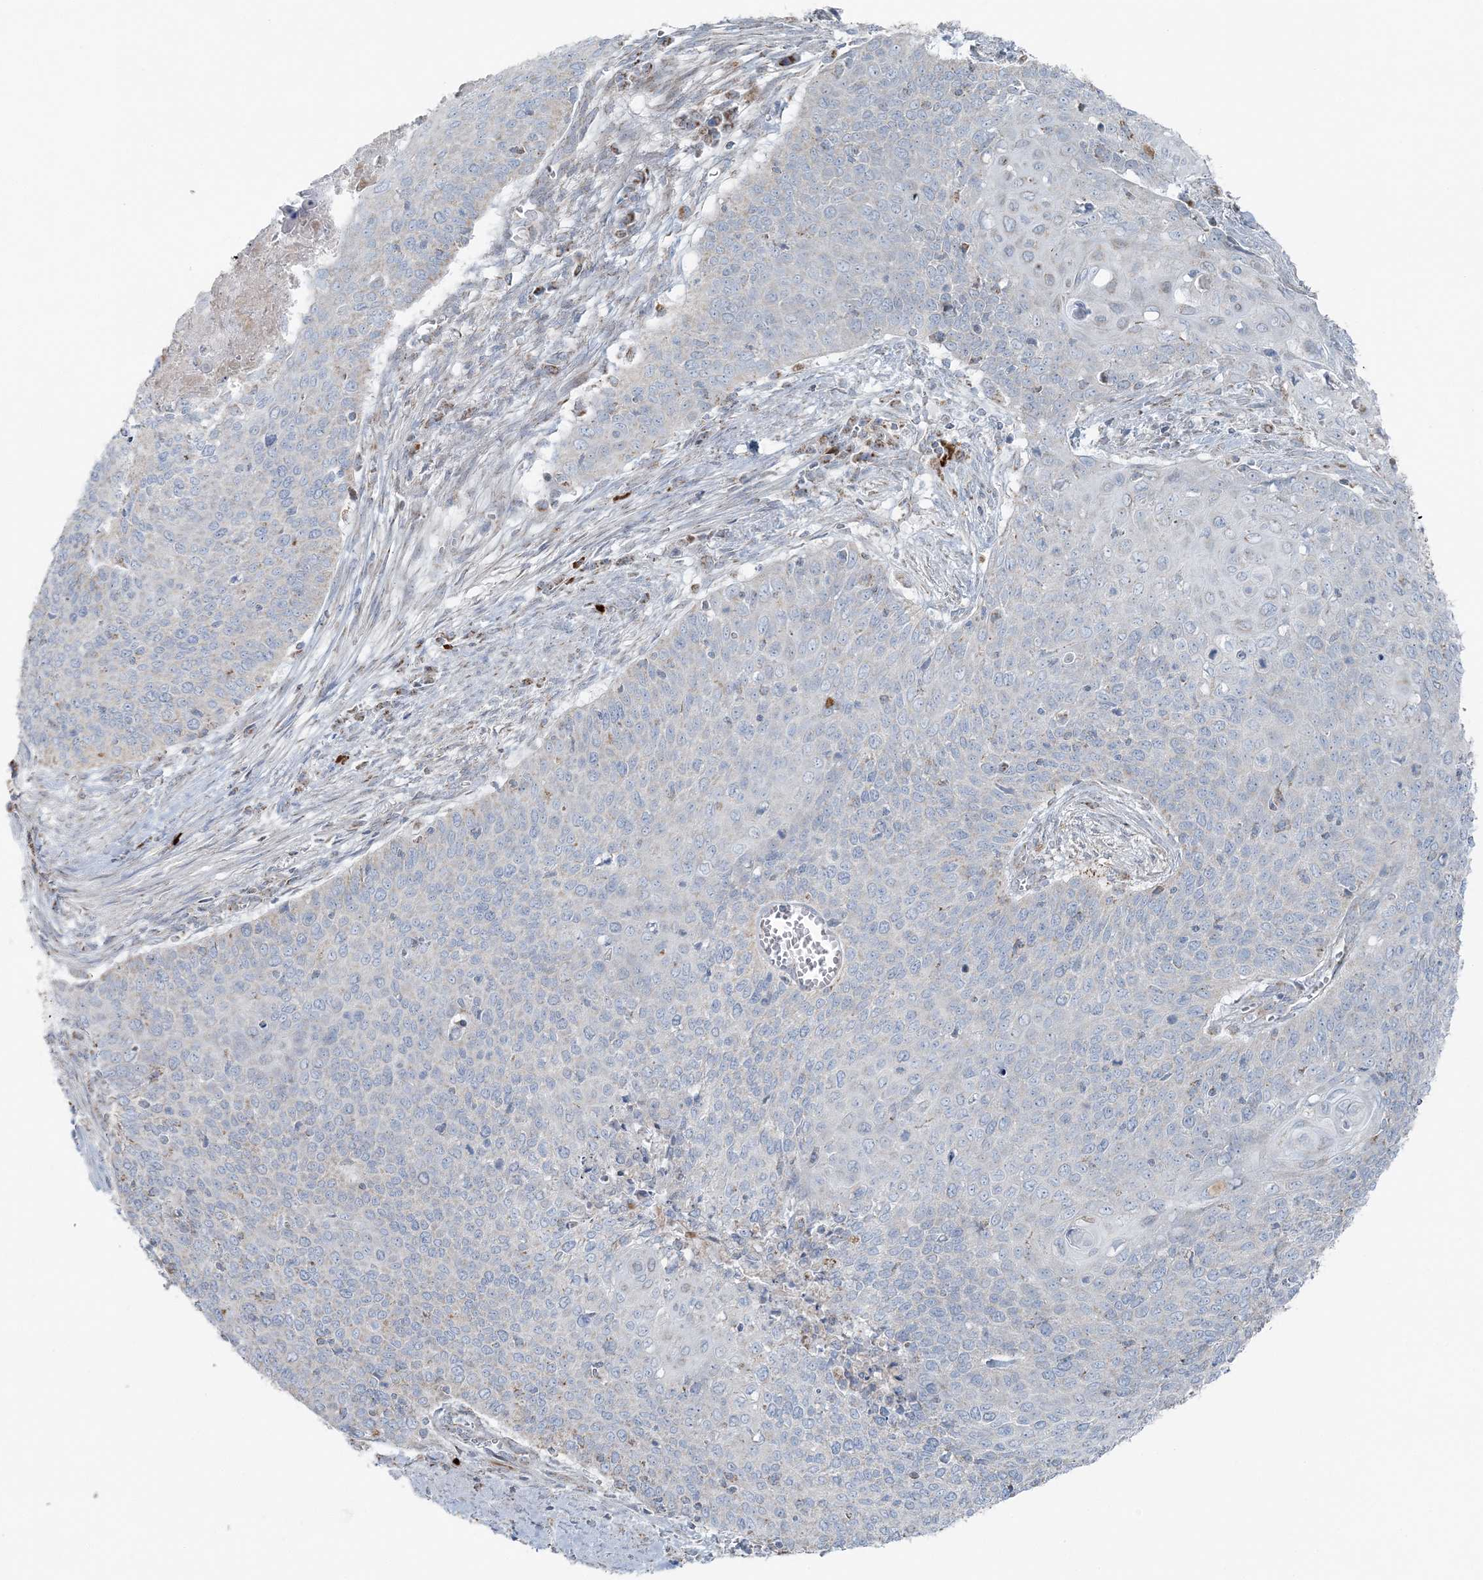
{"staining": {"intensity": "negative", "quantity": "none", "location": "none"}, "tissue": "cervical cancer", "cell_type": "Tumor cells", "image_type": "cancer", "snomed": [{"axis": "morphology", "description": "Squamous cell carcinoma, NOS"}, {"axis": "topography", "description": "Cervix"}], "caption": "DAB immunohistochemical staining of cervical squamous cell carcinoma demonstrates no significant expression in tumor cells. The staining is performed using DAB (3,3'-diaminobenzidine) brown chromogen with nuclei counter-stained in using hematoxylin.", "gene": "SLC22A16", "patient": {"sex": "female", "age": 39}}